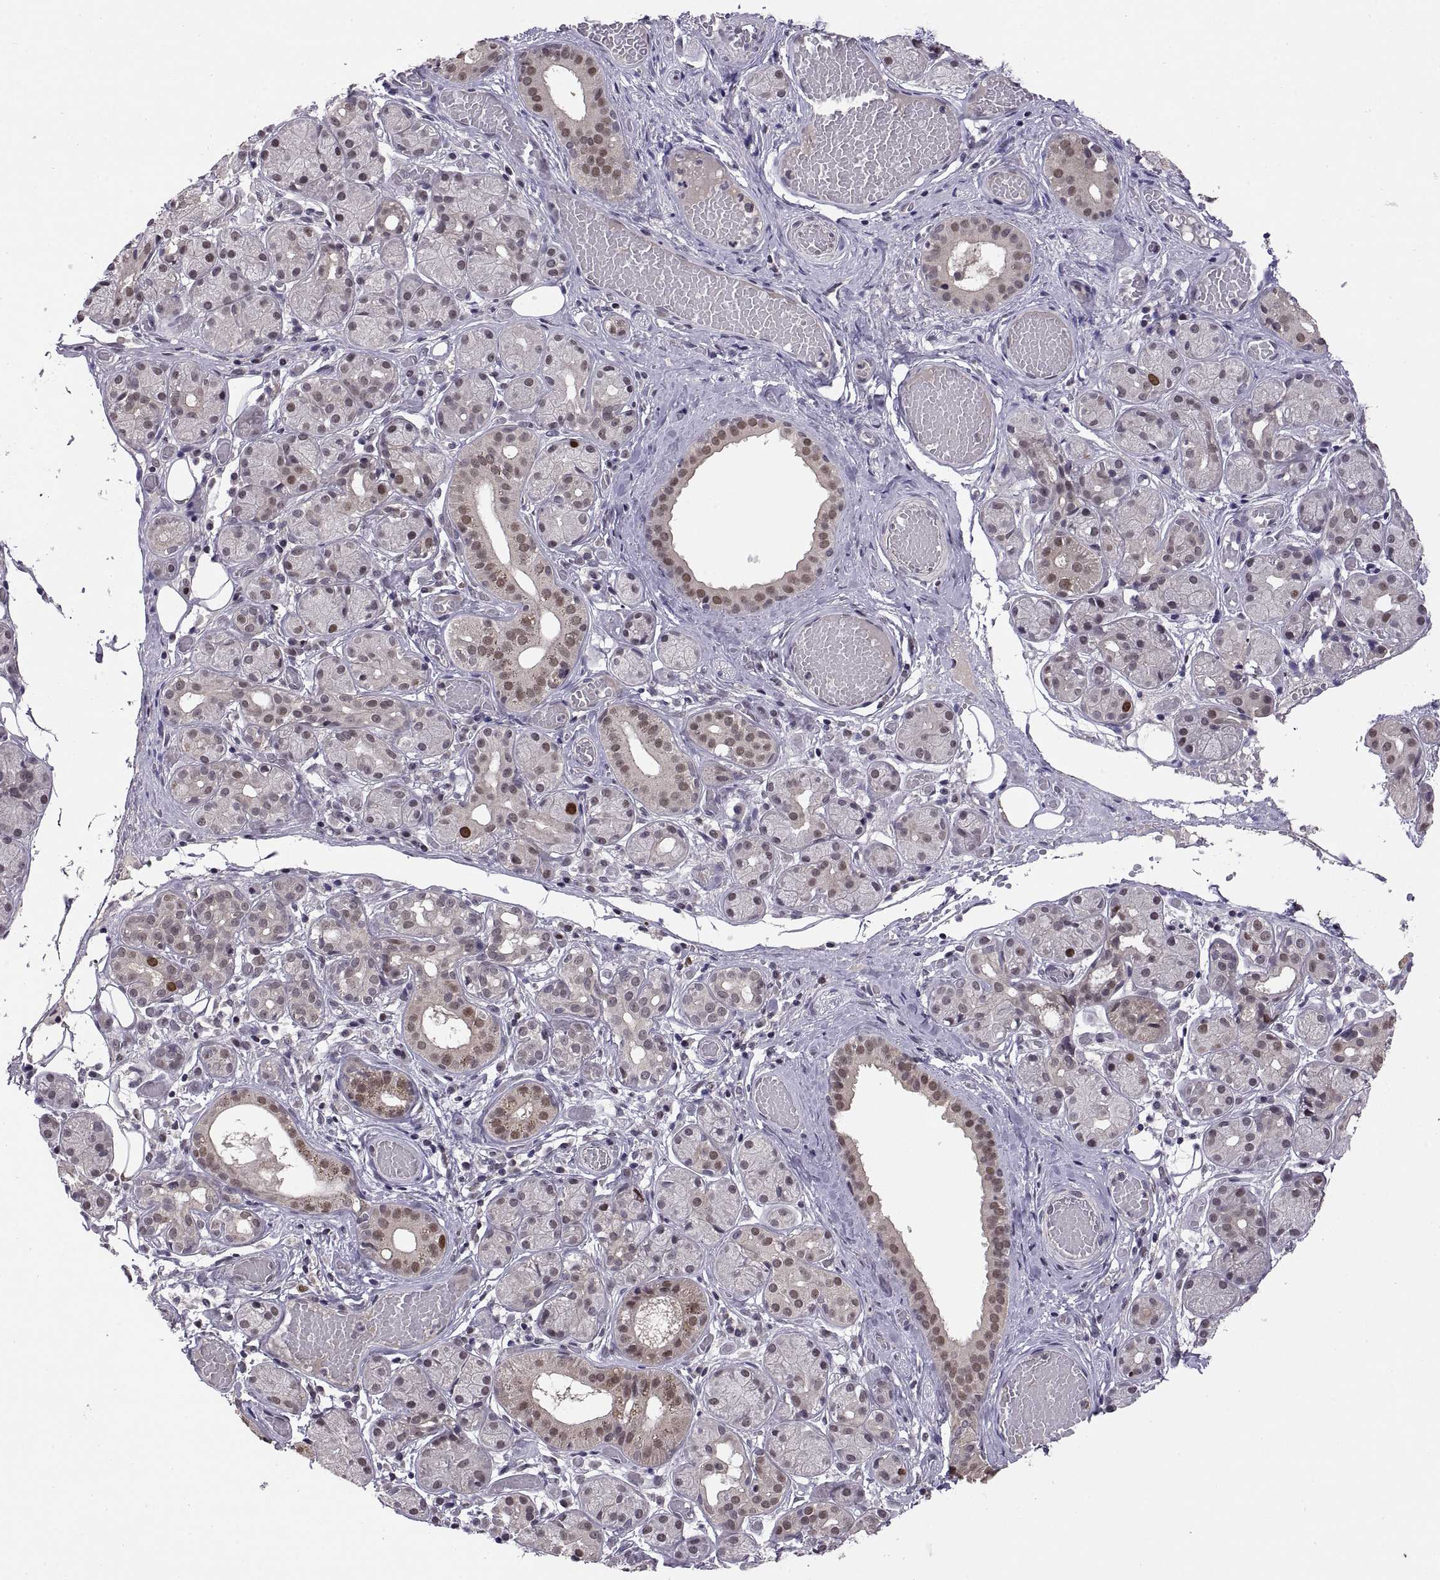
{"staining": {"intensity": "weak", "quantity": "<25%", "location": "nuclear"}, "tissue": "salivary gland", "cell_type": "Glandular cells", "image_type": "normal", "snomed": [{"axis": "morphology", "description": "Normal tissue, NOS"}, {"axis": "topography", "description": "Salivary gland"}, {"axis": "topography", "description": "Peripheral nerve tissue"}], "caption": "DAB (3,3'-diaminobenzidine) immunohistochemical staining of normal human salivary gland displays no significant expression in glandular cells.", "gene": "CHFR", "patient": {"sex": "male", "age": 71}}